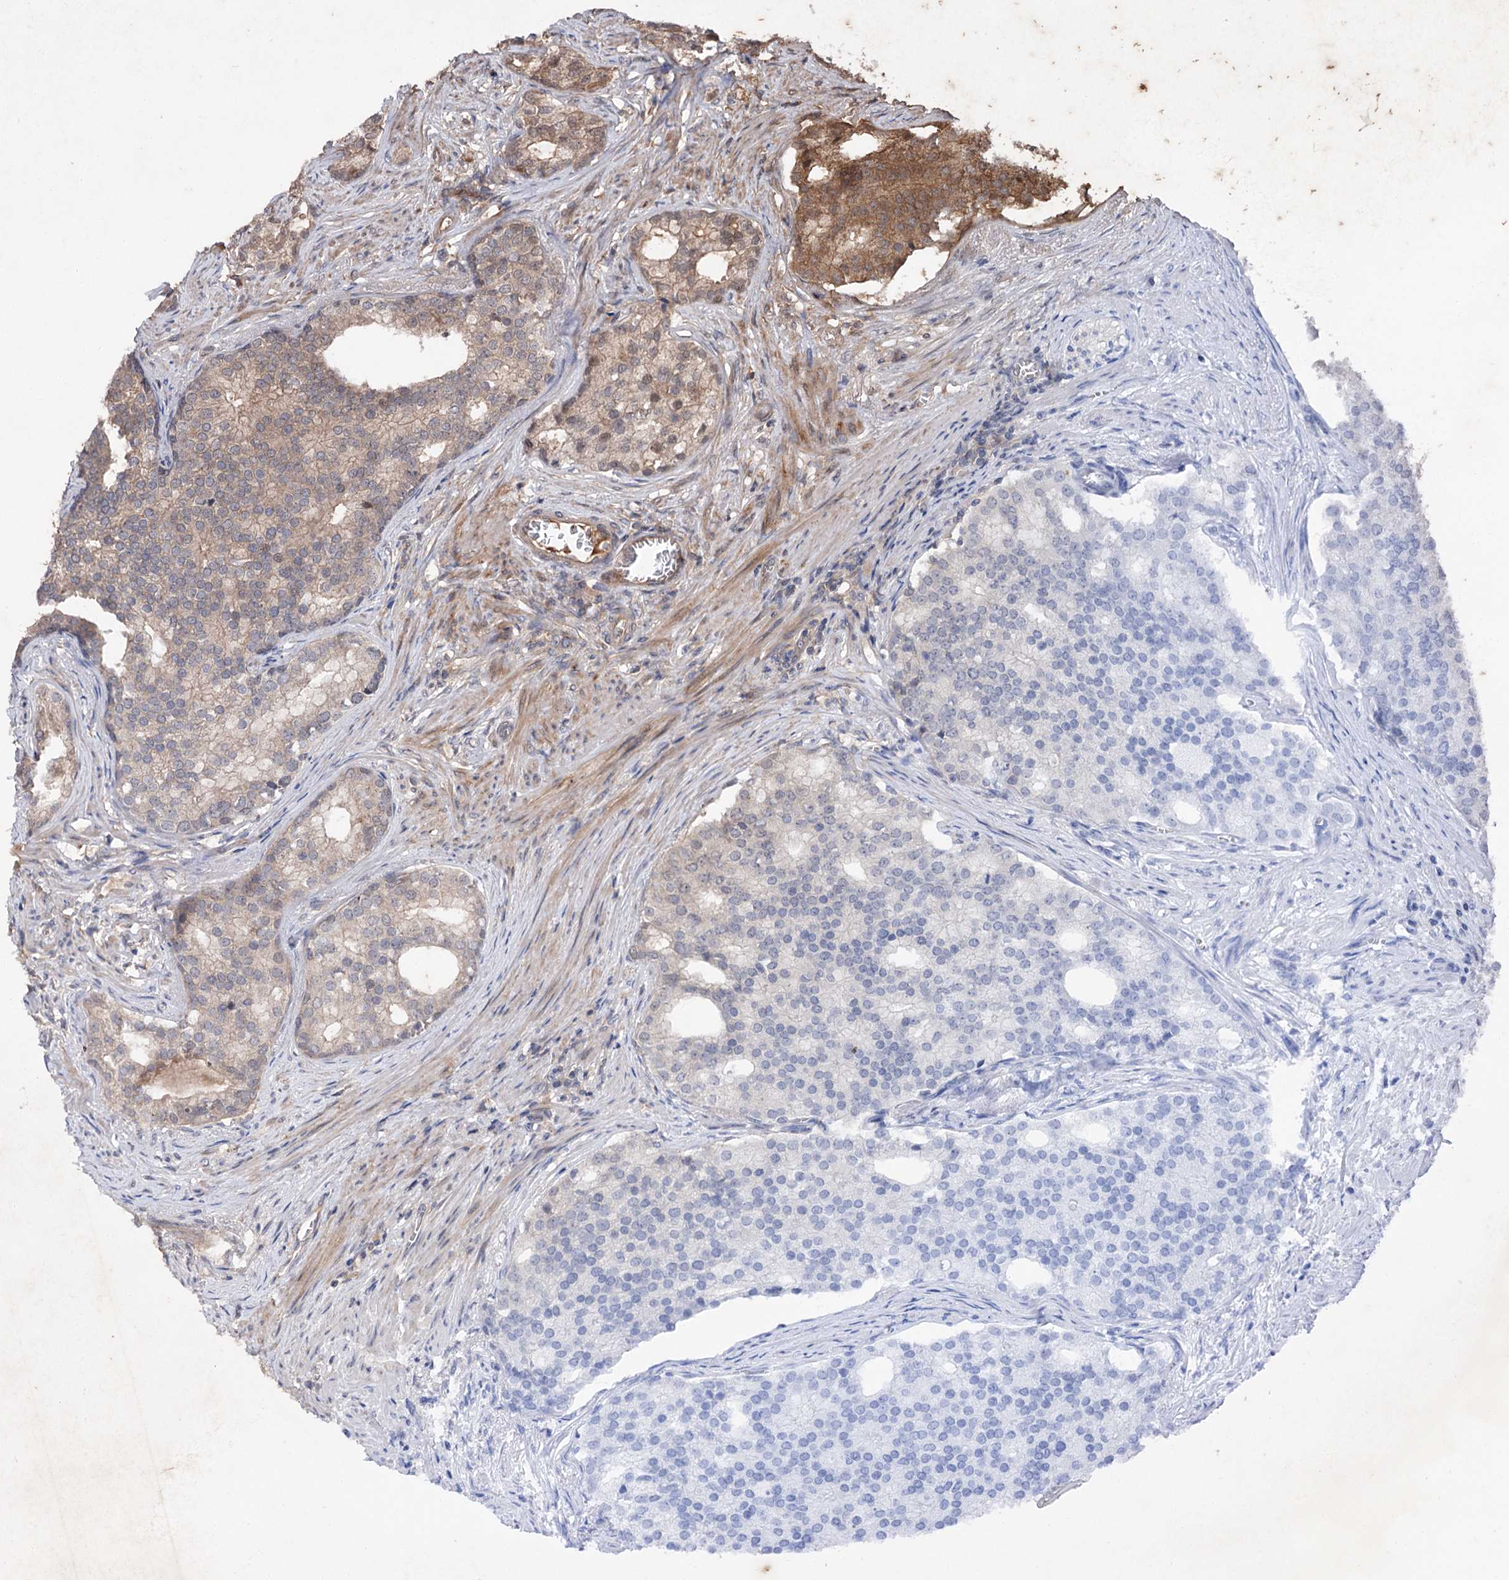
{"staining": {"intensity": "moderate", "quantity": "<25%", "location": "cytoplasmic/membranous,nuclear"}, "tissue": "prostate cancer", "cell_type": "Tumor cells", "image_type": "cancer", "snomed": [{"axis": "morphology", "description": "Adenocarcinoma, Low grade"}, {"axis": "topography", "description": "Prostate"}], "caption": "High-magnification brightfield microscopy of prostate cancer (adenocarcinoma (low-grade)) stained with DAB (brown) and counterstained with hematoxylin (blue). tumor cells exhibit moderate cytoplasmic/membranous and nuclear staining is appreciated in approximately<25% of cells. (IHC, brightfield microscopy, high magnification).", "gene": "ADK", "patient": {"sex": "male", "age": 71}}